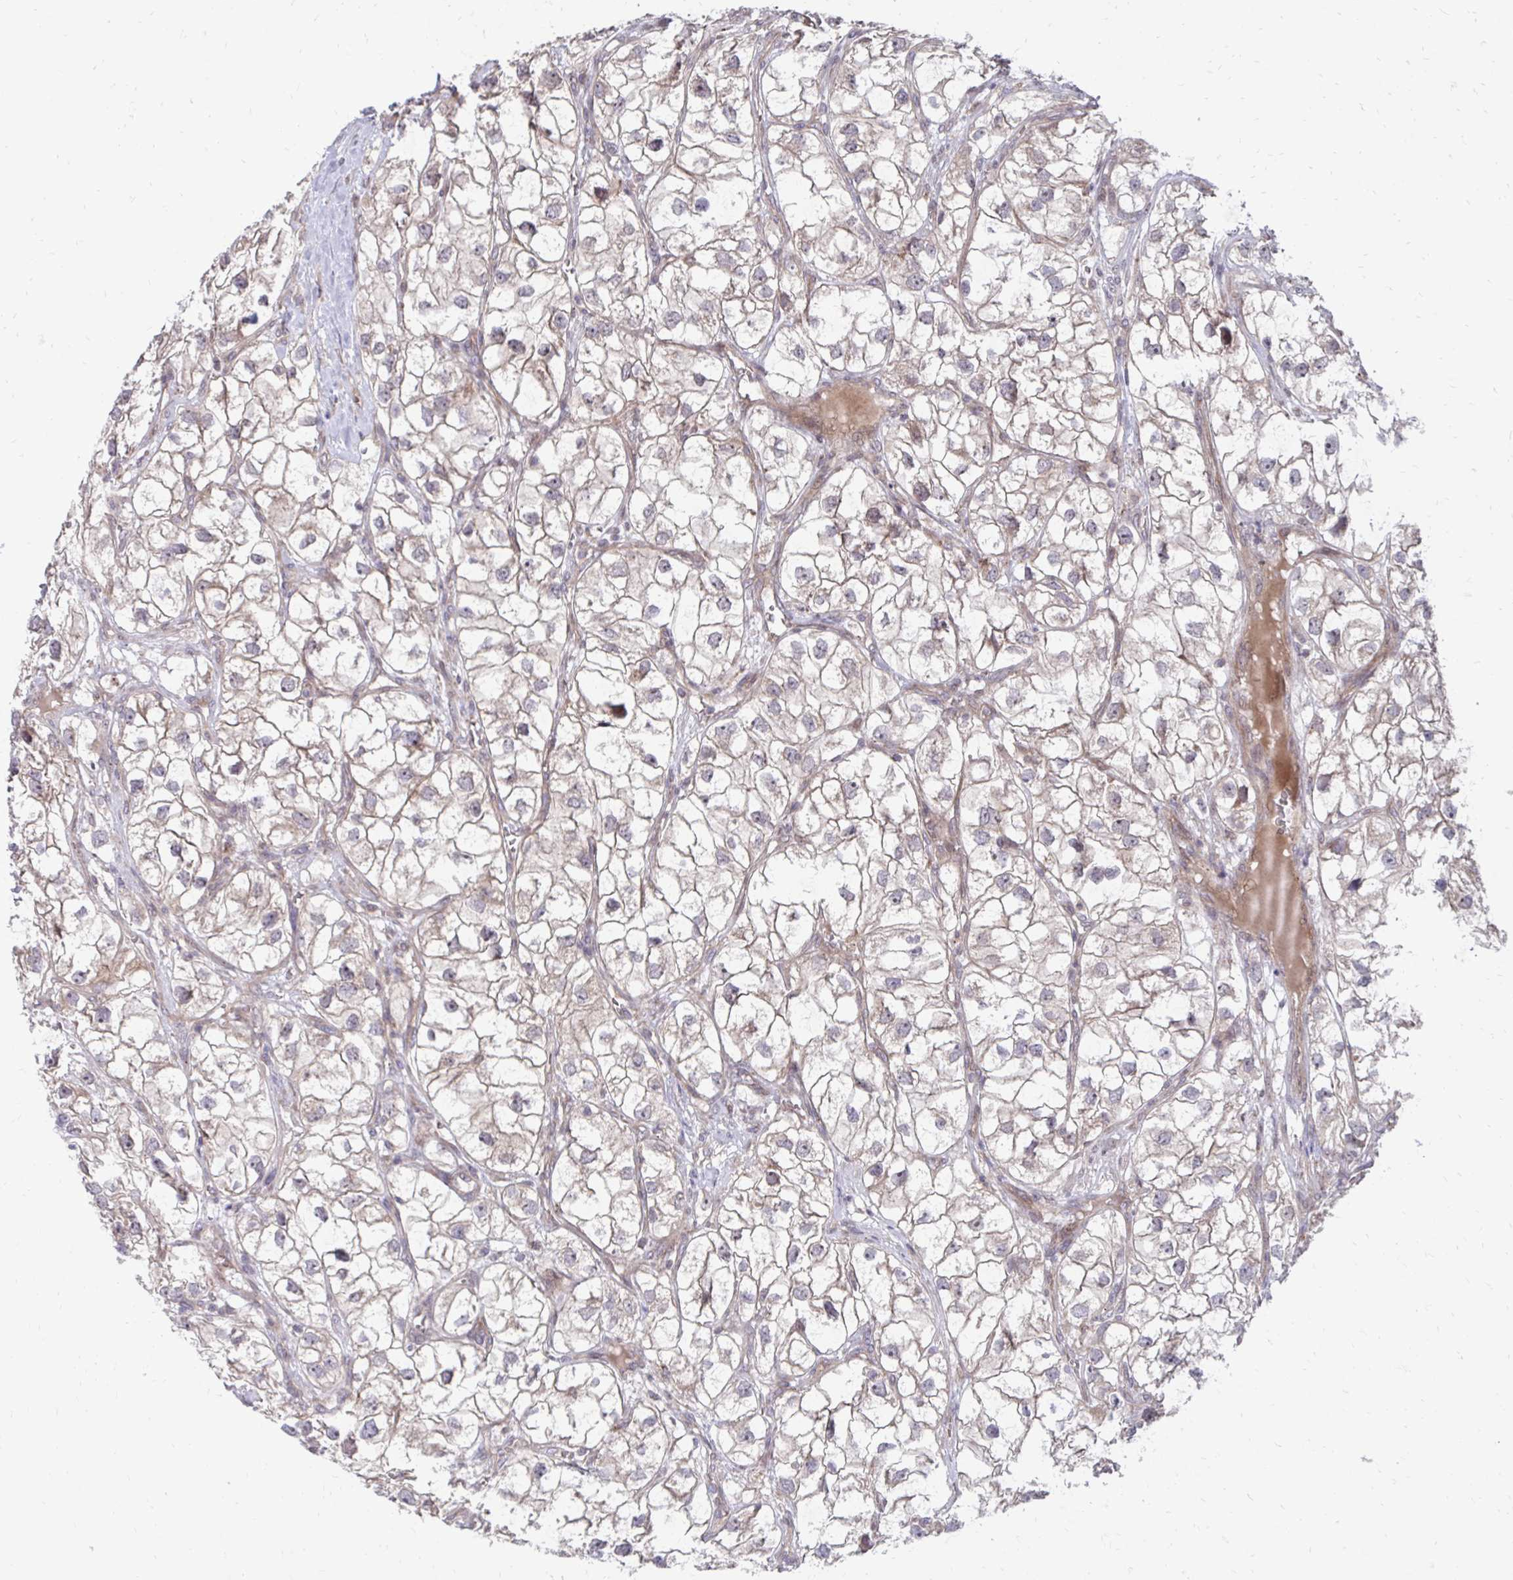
{"staining": {"intensity": "weak", "quantity": "25%-75%", "location": "cytoplasmic/membranous"}, "tissue": "renal cancer", "cell_type": "Tumor cells", "image_type": "cancer", "snomed": [{"axis": "morphology", "description": "Adenocarcinoma, NOS"}, {"axis": "topography", "description": "Kidney"}], "caption": "Weak cytoplasmic/membranous protein expression is identified in about 25%-75% of tumor cells in renal cancer. The protein of interest is stained brown, and the nuclei are stained in blue (DAB IHC with brightfield microscopy, high magnification).", "gene": "ITPR2", "patient": {"sex": "male", "age": 59}}